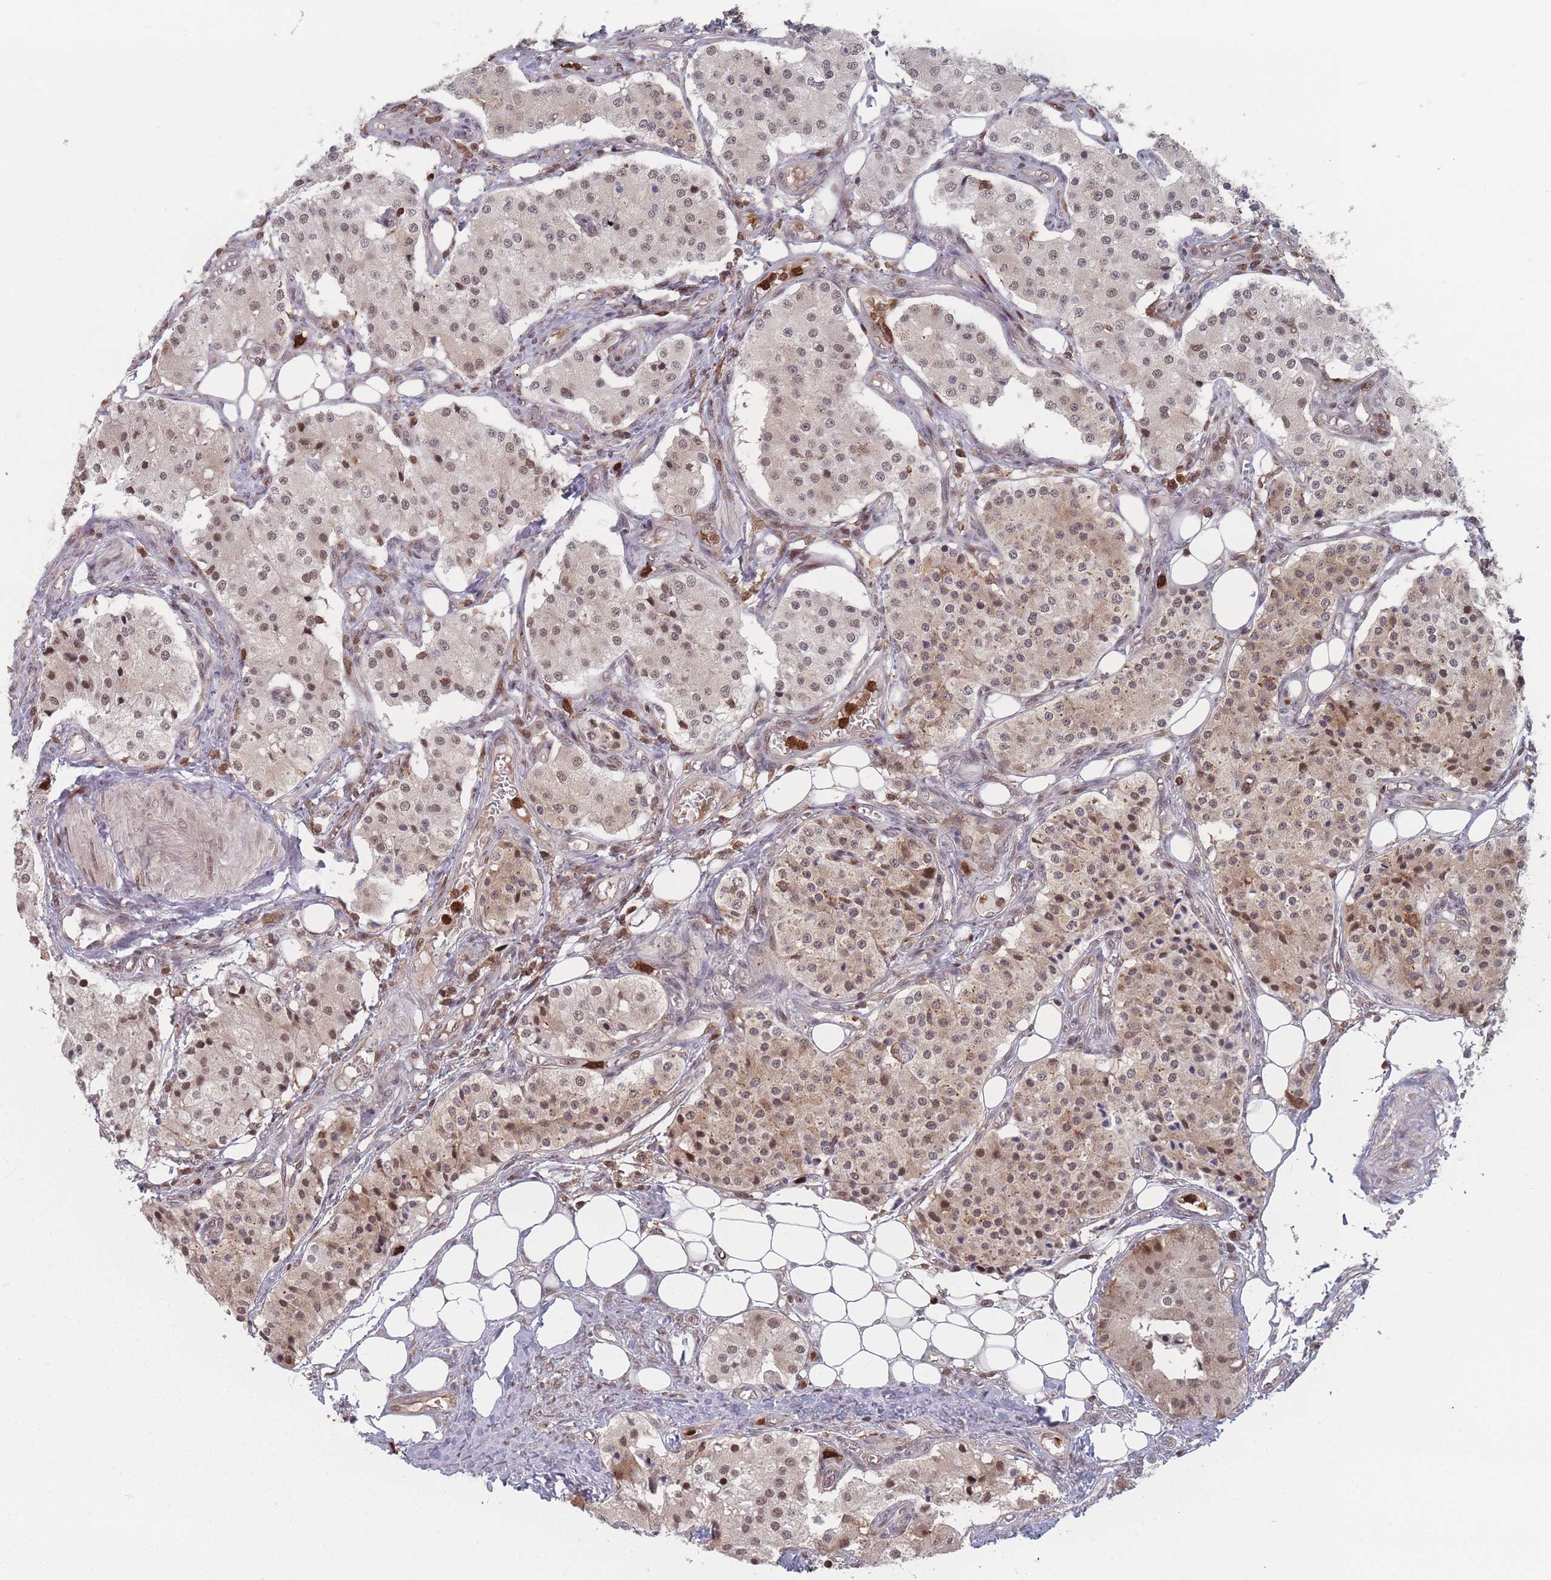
{"staining": {"intensity": "weak", "quantity": ">75%", "location": "nuclear"}, "tissue": "carcinoid", "cell_type": "Tumor cells", "image_type": "cancer", "snomed": [{"axis": "morphology", "description": "Carcinoid, malignant, NOS"}, {"axis": "topography", "description": "Colon"}], "caption": "The immunohistochemical stain highlights weak nuclear expression in tumor cells of carcinoid (malignant) tissue.", "gene": "WDR55", "patient": {"sex": "female", "age": 52}}